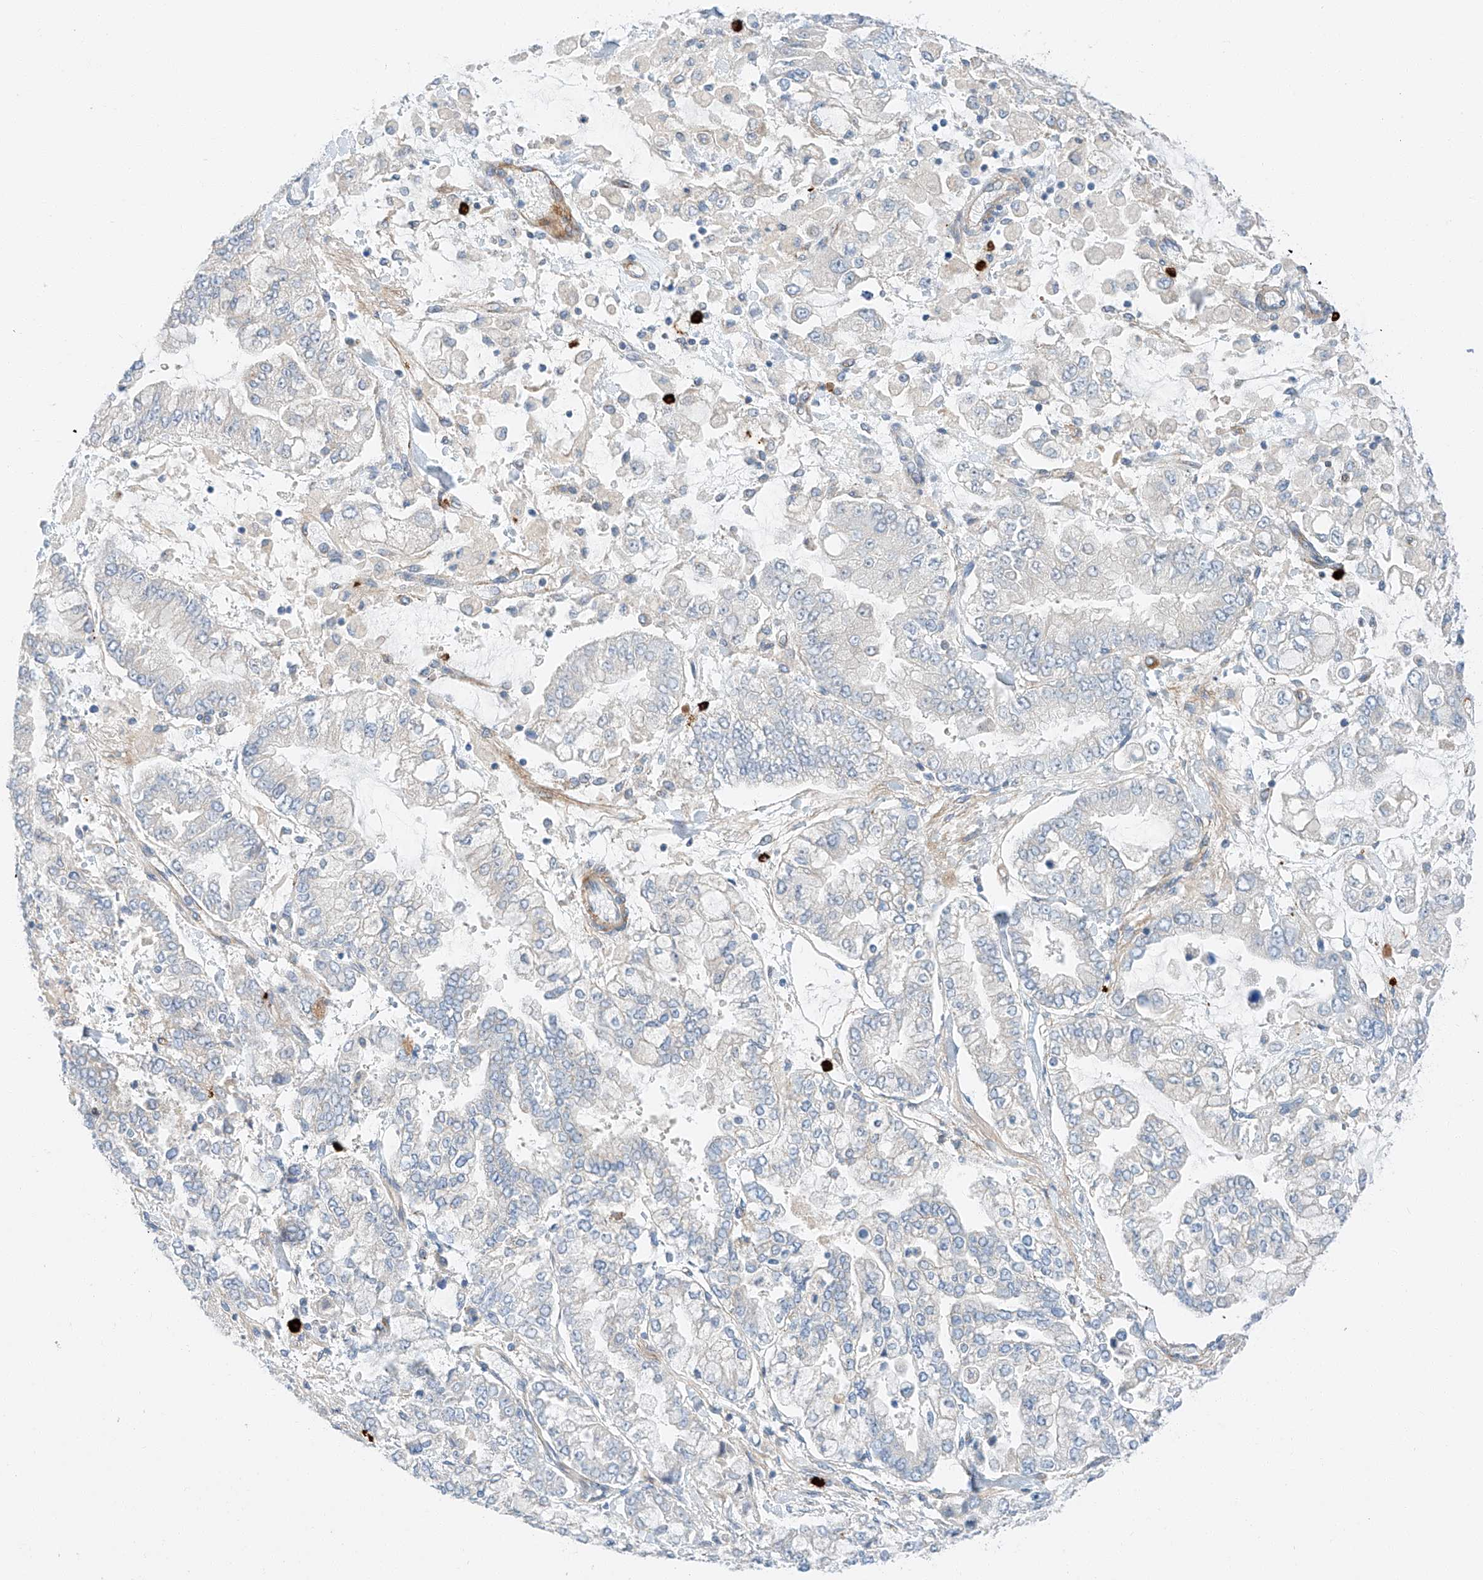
{"staining": {"intensity": "negative", "quantity": "none", "location": "none"}, "tissue": "stomach cancer", "cell_type": "Tumor cells", "image_type": "cancer", "snomed": [{"axis": "morphology", "description": "Normal tissue, NOS"}, {"axis": "morphology", "description": "Adenocarcinoma, NOS"}, {"axis": "topography", "description": "Stomach, upper"}, {"axis": "topography", "description": "Stomach"}], "caption": "Tumor cells are negative for brown protein staining in adenocarcinoma (stomach). (DAB (3,3'-diaminobenzidine) IHC with hematoxylin counter stain).", "gene": "MINDY4", "patient": {"sex": "male", "age": 76}}